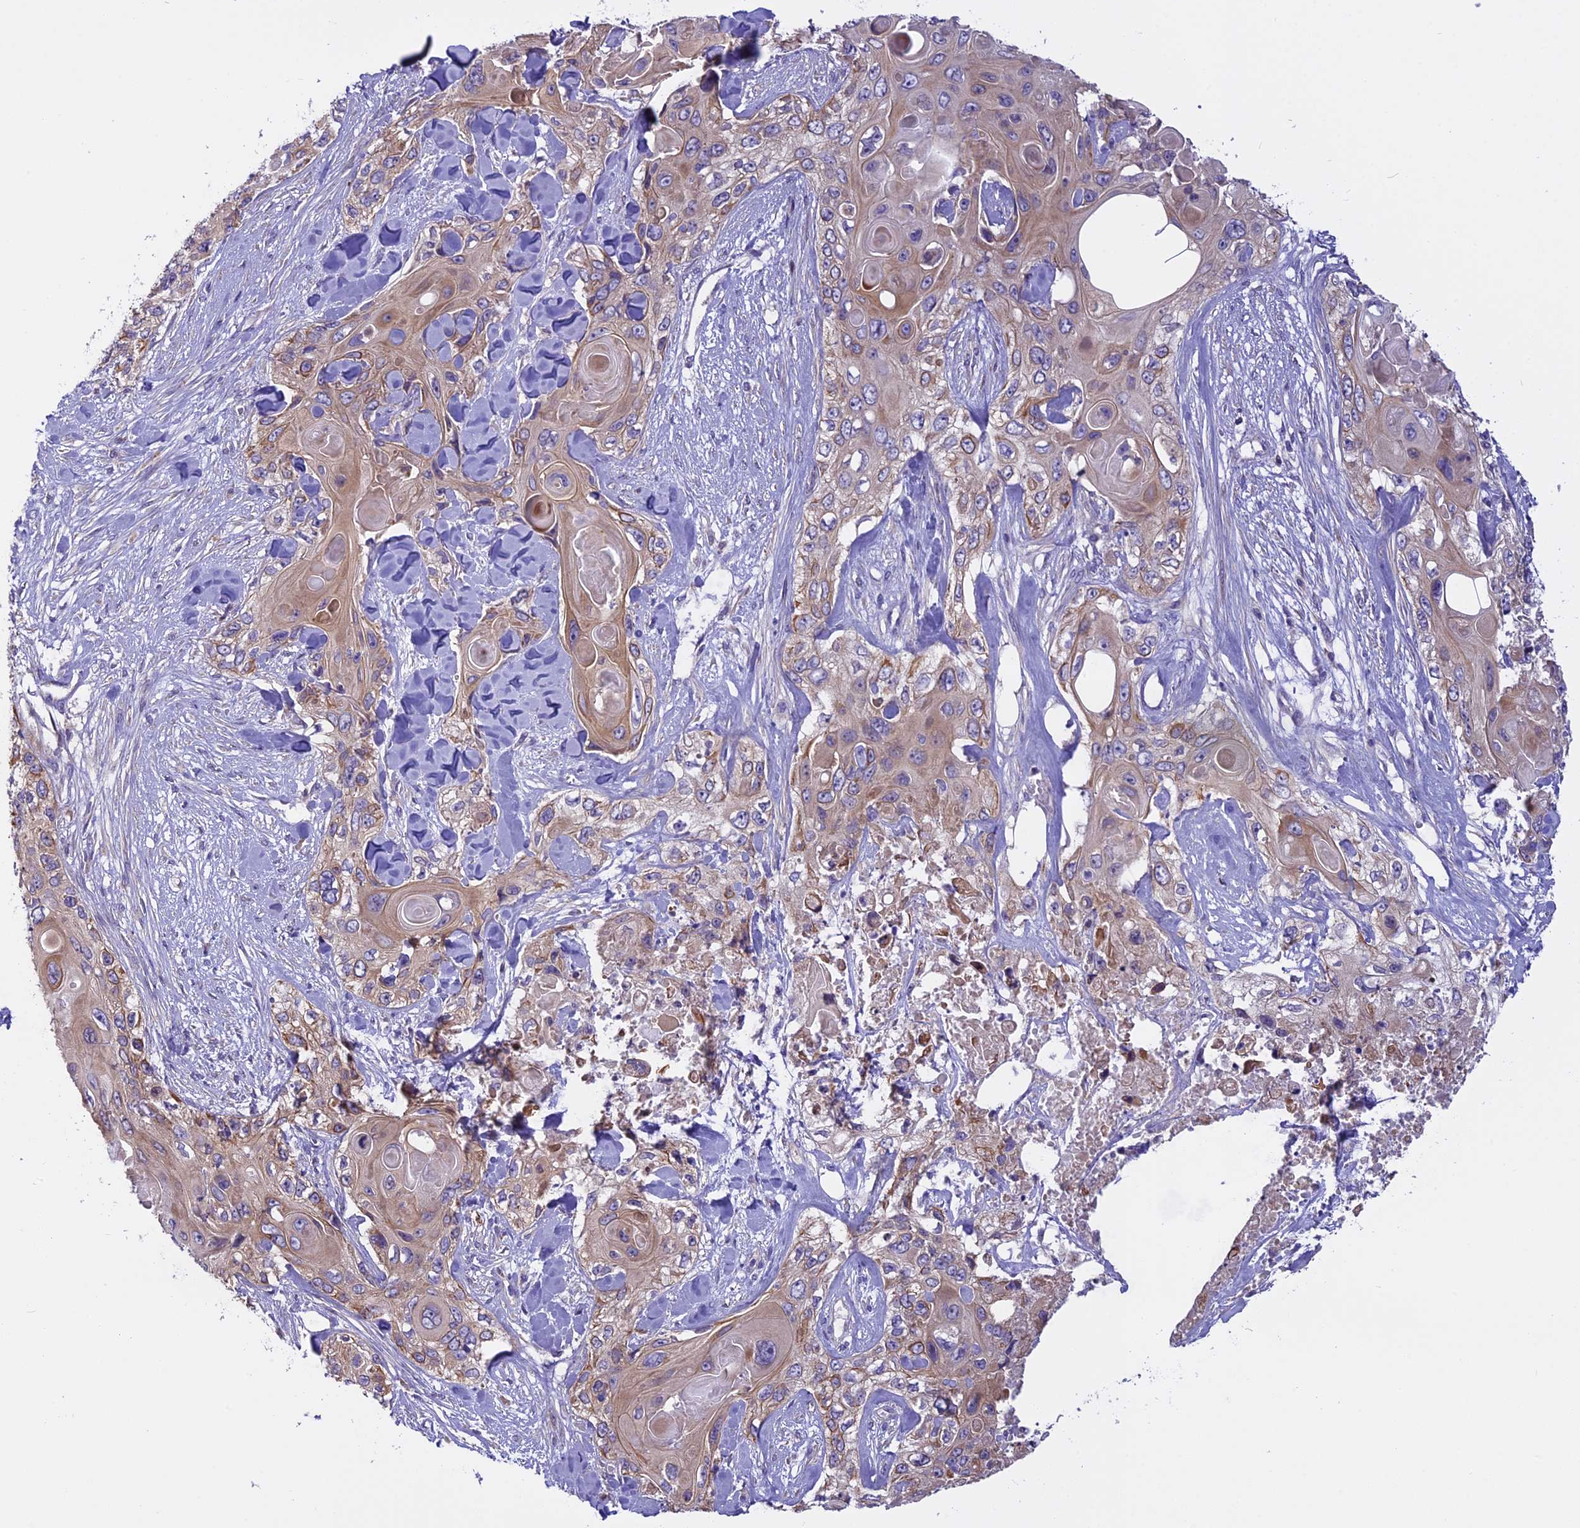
{"staining": {"intensity": "moderate", "quantity": ">75%", "location": "cytoplasmic/membranous"}, "tissue": "skin cancer", "cell_type": "Tumor cells", "image_type": "cancer", "snomed": [{"axis": "morphology", "description": "Normal tissue, NOS"}, {"axis": "morphology", "description": "Squamous cell carcinoma, NOS"}, {"axis": "topography", "description": "Skin"}], "caption": "Protein staining reveals moderate cytoplasmic/membranous expression in about >75% of tumor cells in squamous cell carcinoma (skin). Using DAB (3,3'-diaminobenzidine) (brown) and hematoxylin (blue) stains, captured at high magnification using brightfield microscopy.", "gene": "FAM98C", "patient": {"sex": "male", "age": 72}}